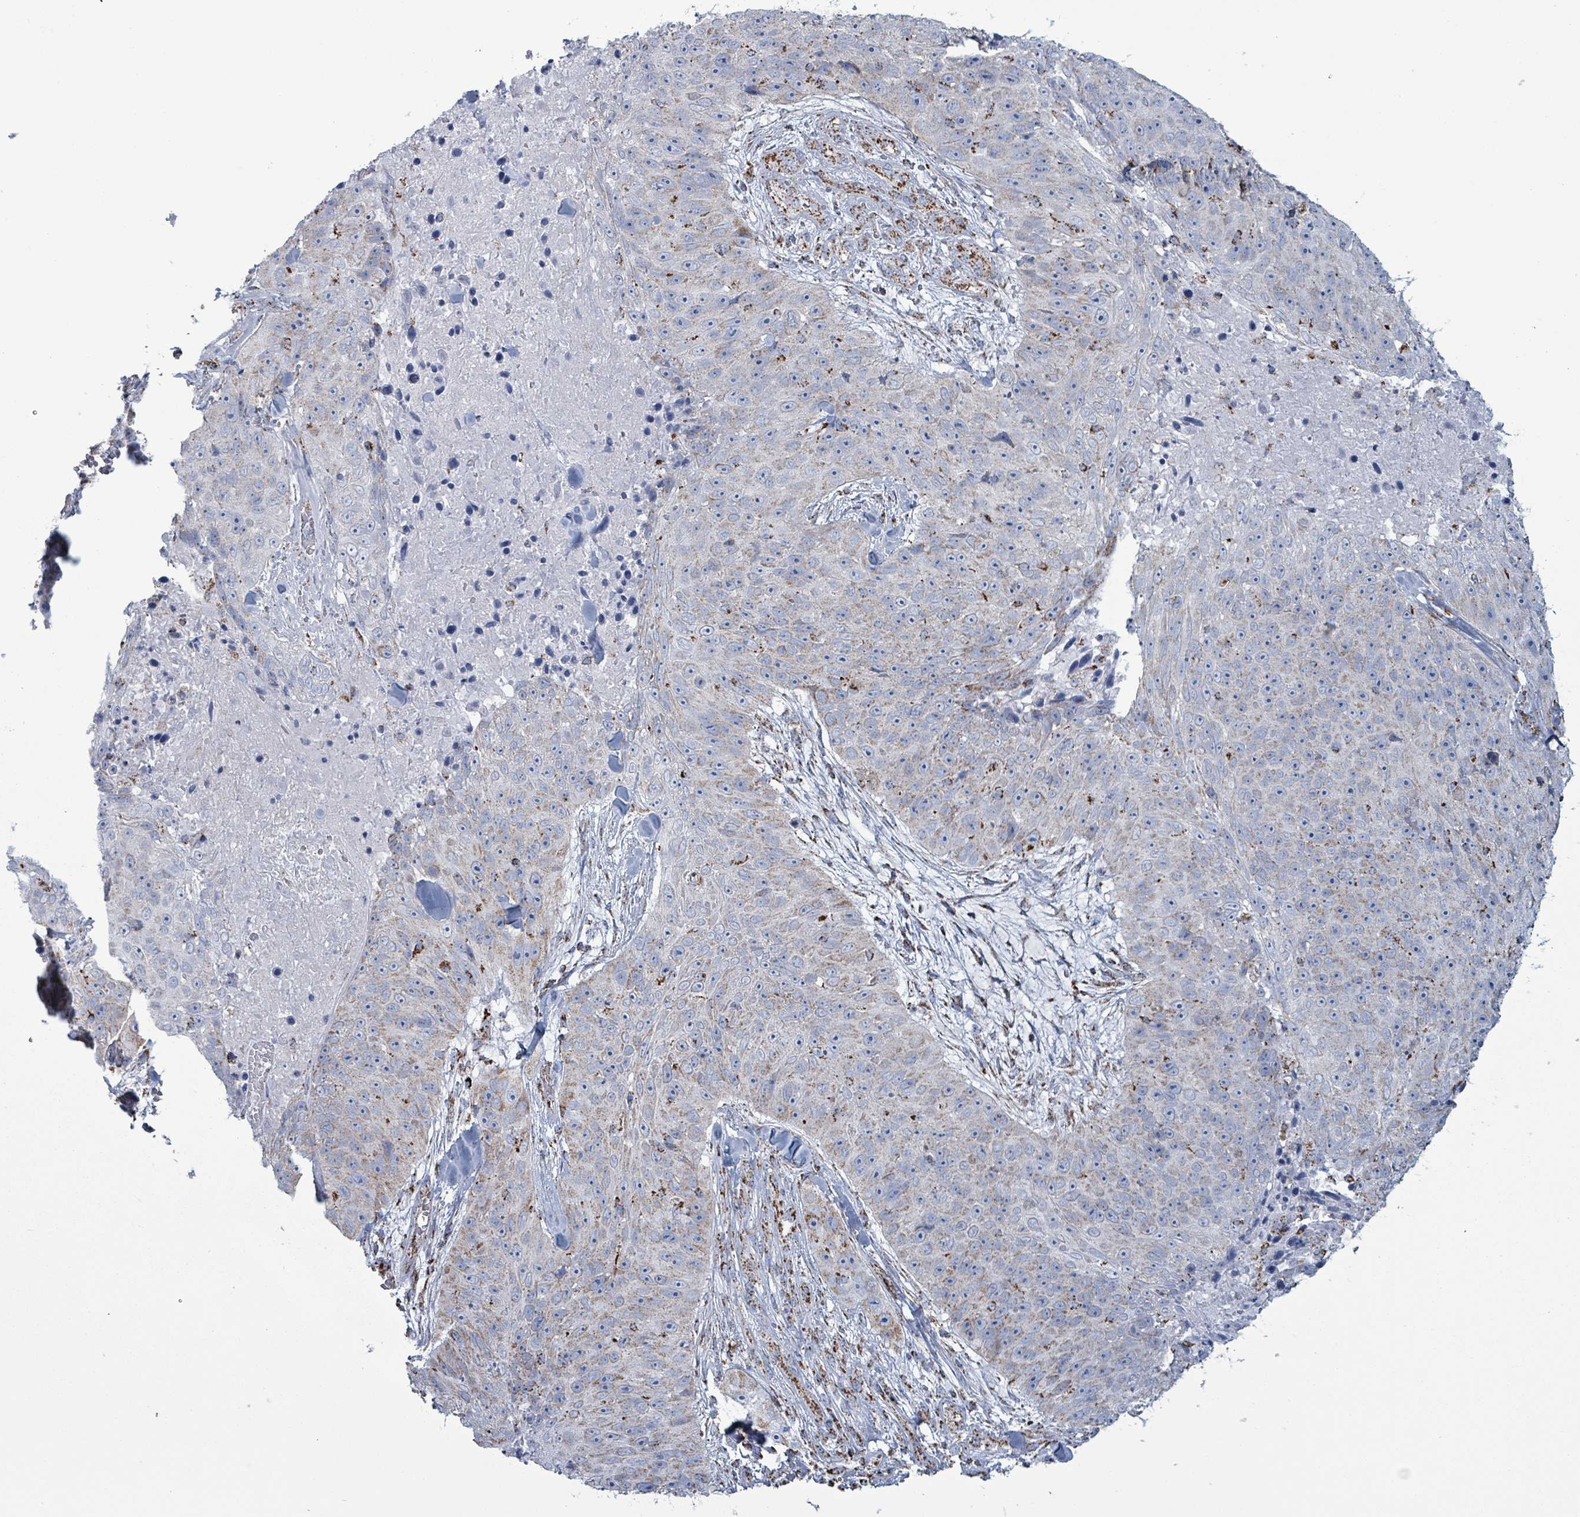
{"staining": {"intensity": "moderate", "quantity": "<25%", "location": "cytoplasmic/membranous"}, "tissue": "skin cancer", "cell_type": "Tumor cells", "image_type": "cancer", "snomed": [{"axis": "morphology", "description": "Squamous cell carcinoma, NOS"}, {"axis": "topography", "description": "Skin"}], "caption": "This histopathology image demonstrates IHC staining of human squamous cell carcinoma (skin), with low moderate cytoplasmic/membranous expression in about <25% of tumor cells.", "gene": "IDH3B", "patient": {"sex": "female", "age": 87}}